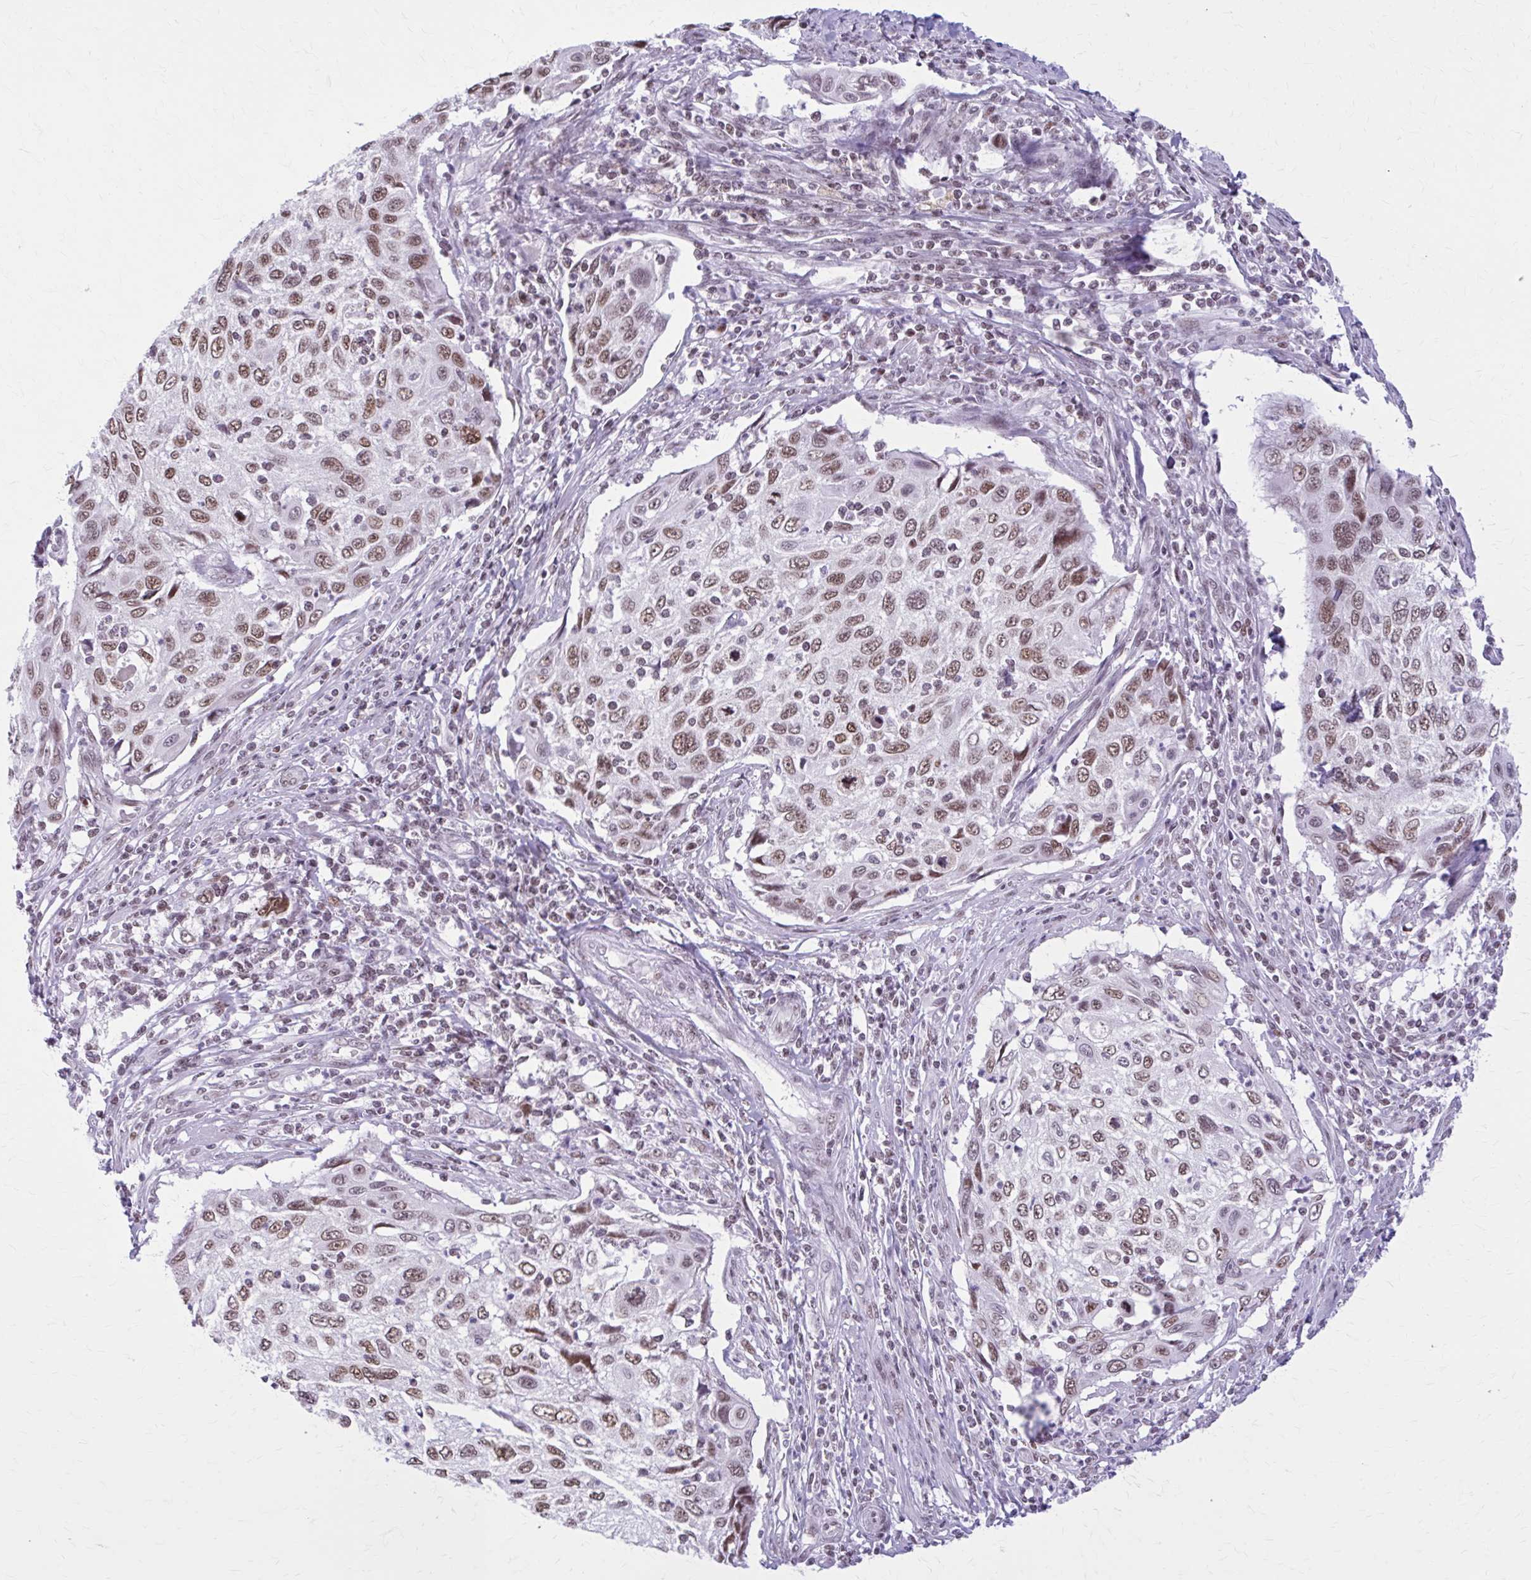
{"staining": {"intensity": "moderate", "quantity": ">75%", "location": "nuclear"}, "tissue": "cervical cancer", "cell_type": "Tumor cells", "image_type": "cancer", "snomed": [{"axis": "morphology", "description": "Squamous cell carcinoma, NOS"}, {"axis": "topography", "description": "Cervix"}], "caption": "This photomicrograph shows immunohistochemistry staining of cervical cancer (squamous cell carcinoma), with medium moderate nuclear expression in approximately >75% of tumor cells.", "gene": "PABIR1", "patient": {"sex": "female", "age": 70}}